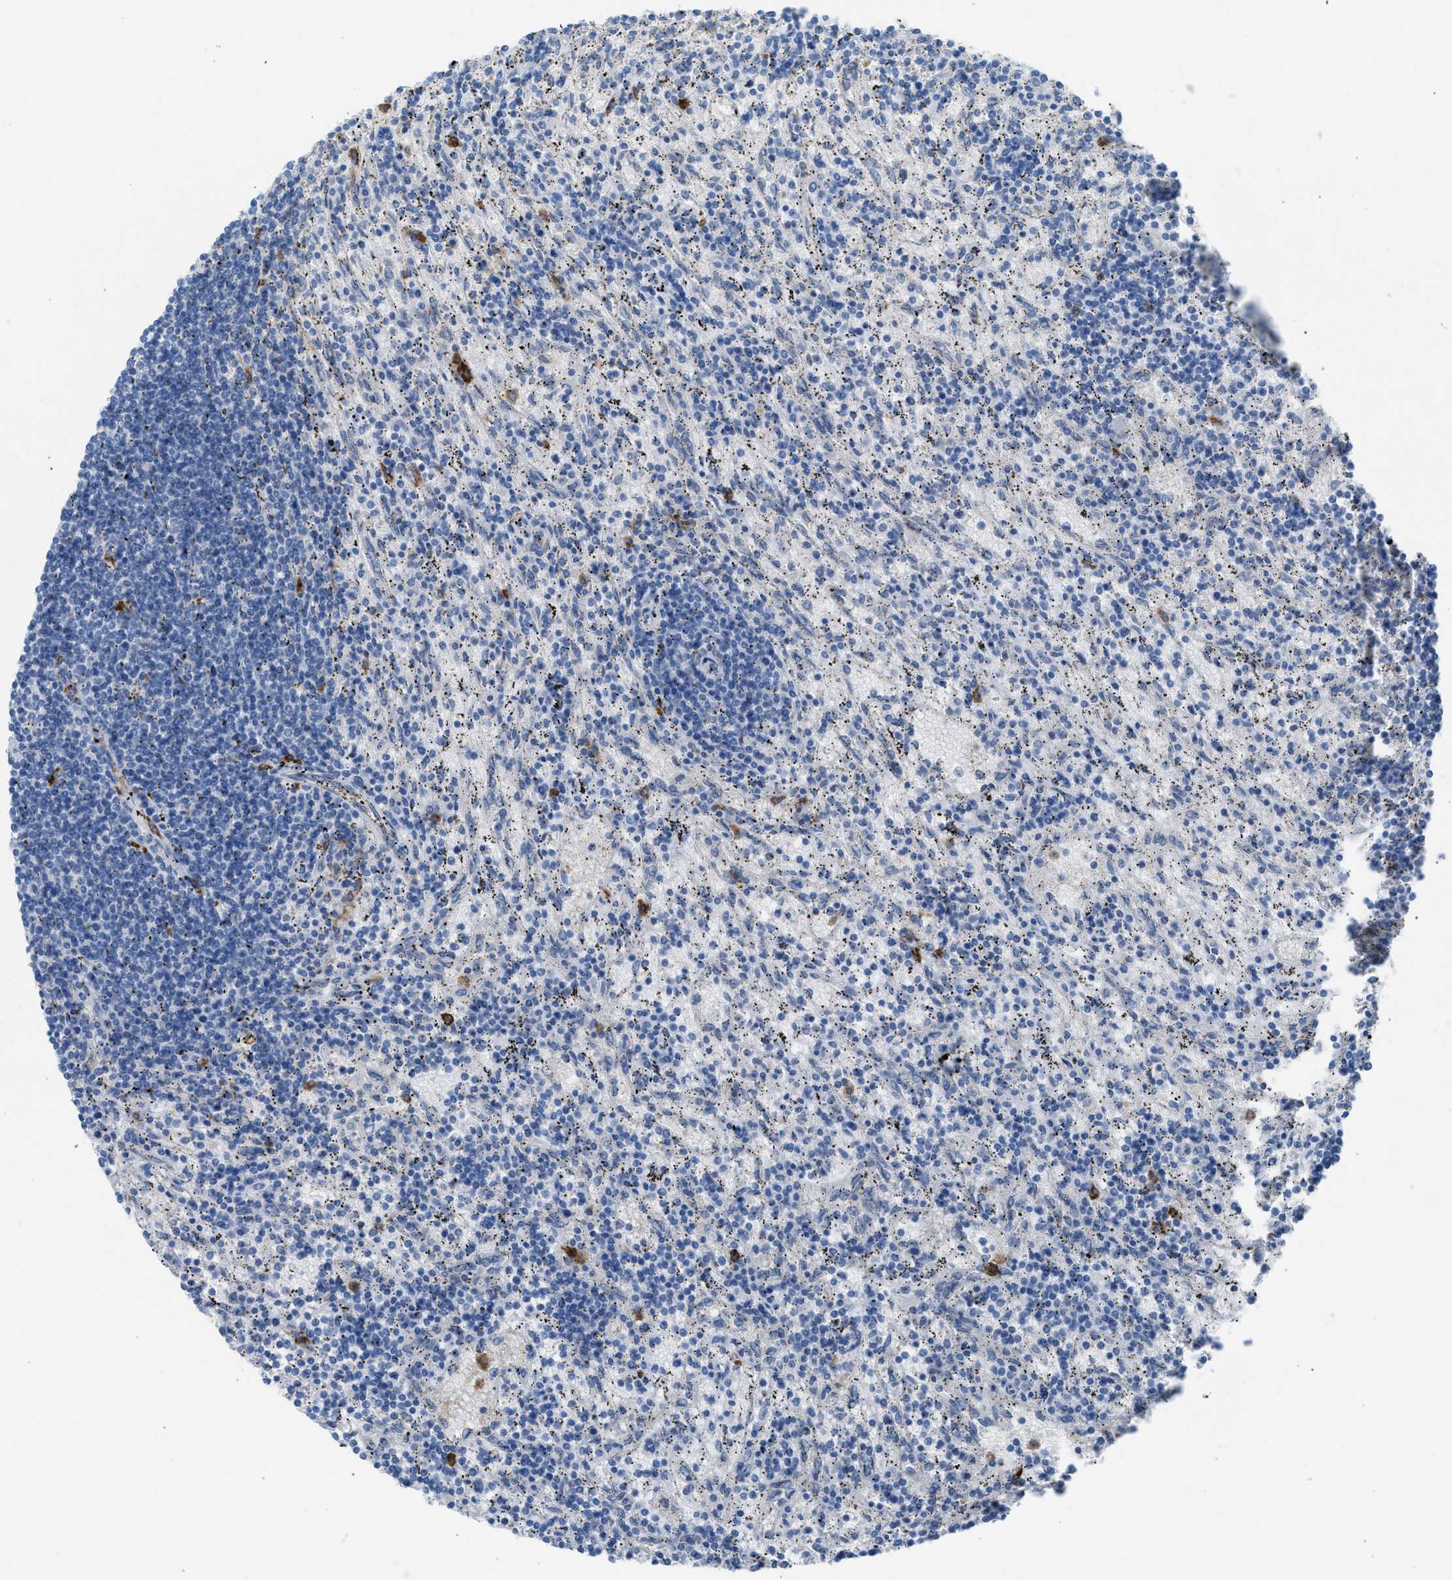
{"staining": {"intensity": "negative", "quantity": "none", "location": "none"}, "tissue": "lymphoma", "cell_type": "Tumor cells", "image_type": "cancer", "snomed": [{"axis": "morphology", "description": "Malignant lymphoma, non-Hodgkin's type, Low grade"}, {"axis": "topography", "description": "Spleen"}], "caption": "An image of lymphoma stained for a protein displays no brown staining in tumor cells.", "gene": "CLEC10A", "patient": {"sex": "male", "age": 76}}